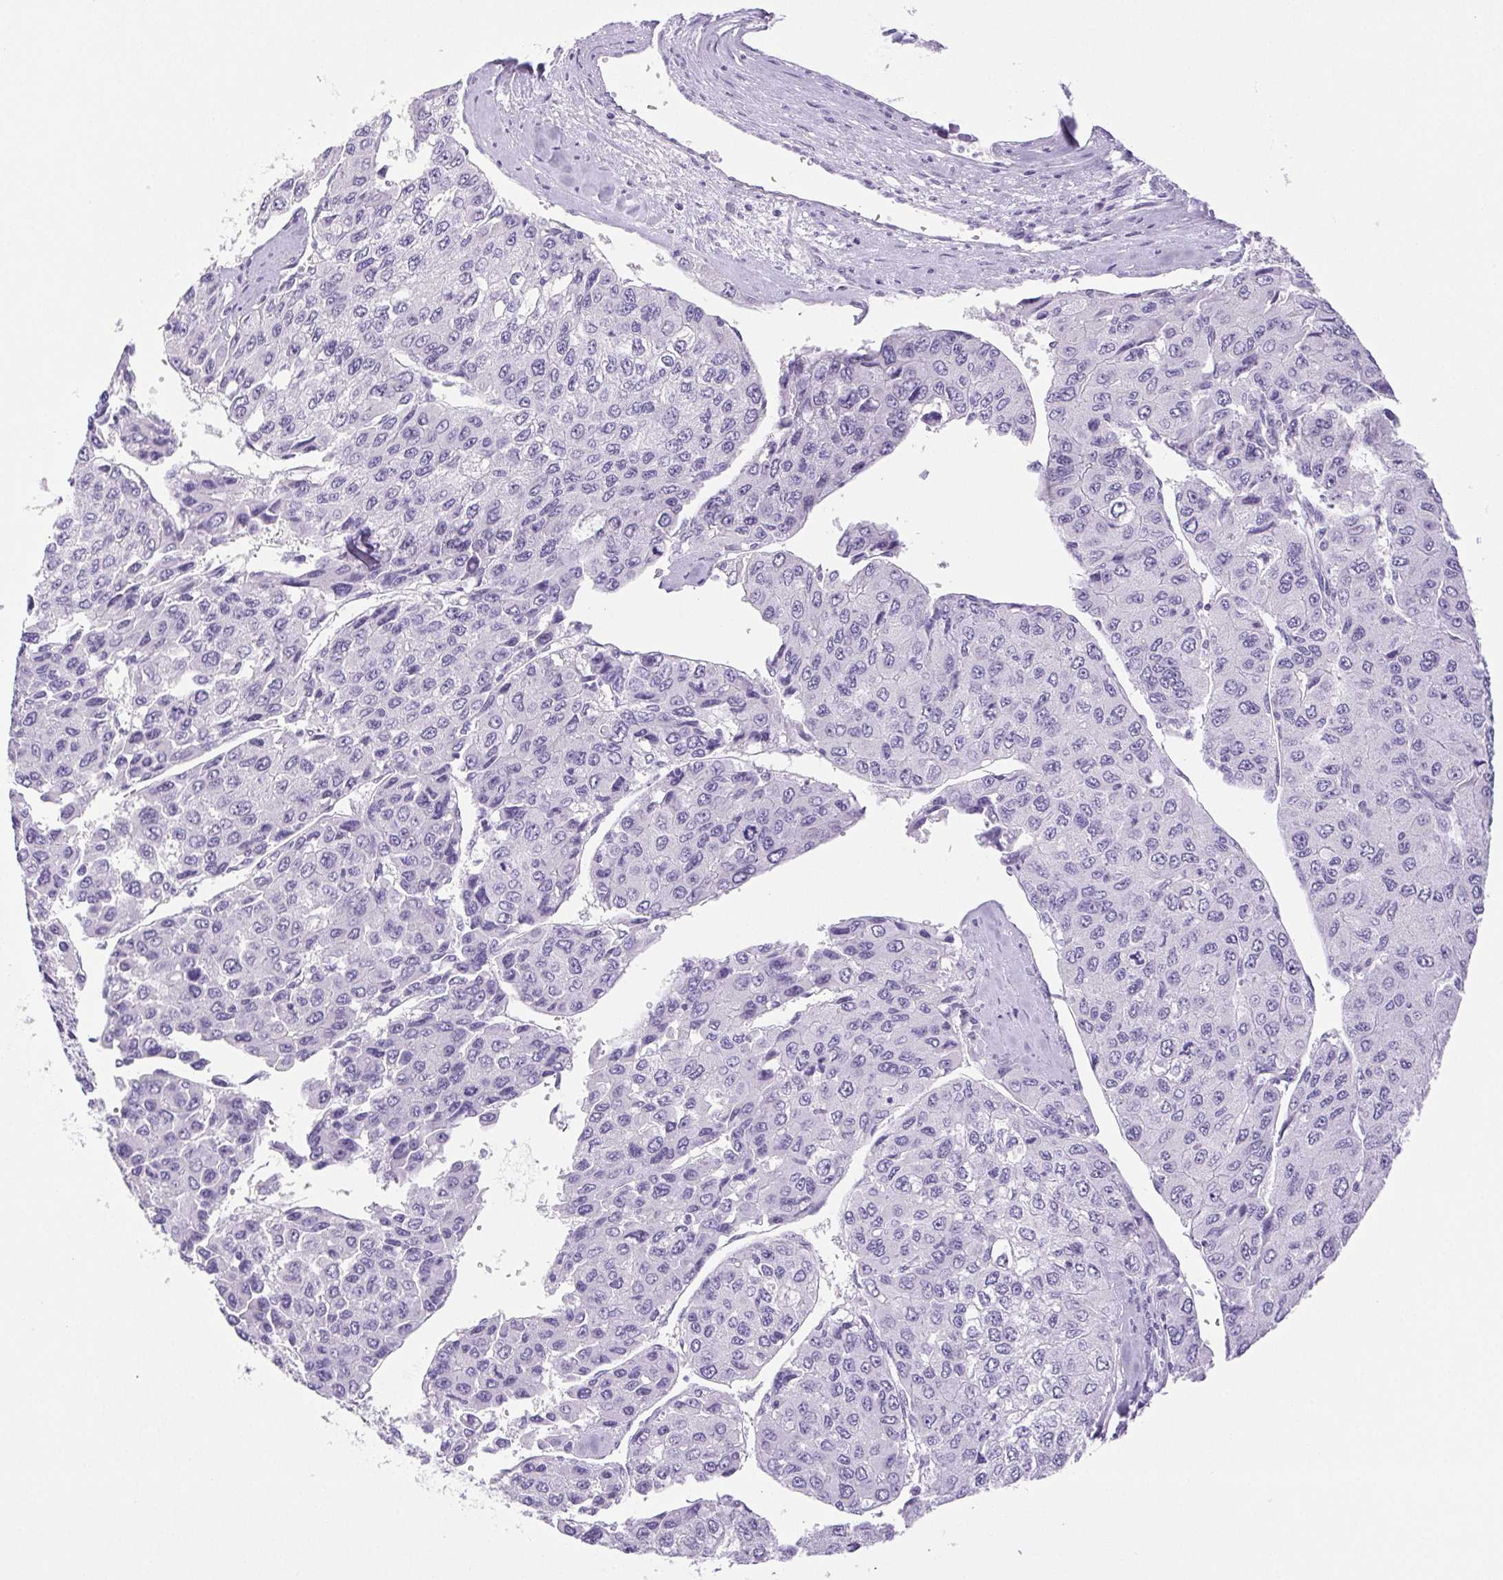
{"staining": {"intensity": "negative", "quantity": "none", "location": "none"}, "tissue": "liver cancer", "cell_type": "Tumor cells", "image_type": "cancer", "snomed": [{"axis": "morphology", "description": "Carcinoma, Hepatocellular, NOS"}, {"axis": "topography", "description": "Liver"}], "caption": "DAB immunohistochemical staining of hepatocellular carcinoma (liver) demonstrates no significant positivity in tumor cells.", "gene": "PAPPA2", "patient": {"sex": "female", "age": 66}}